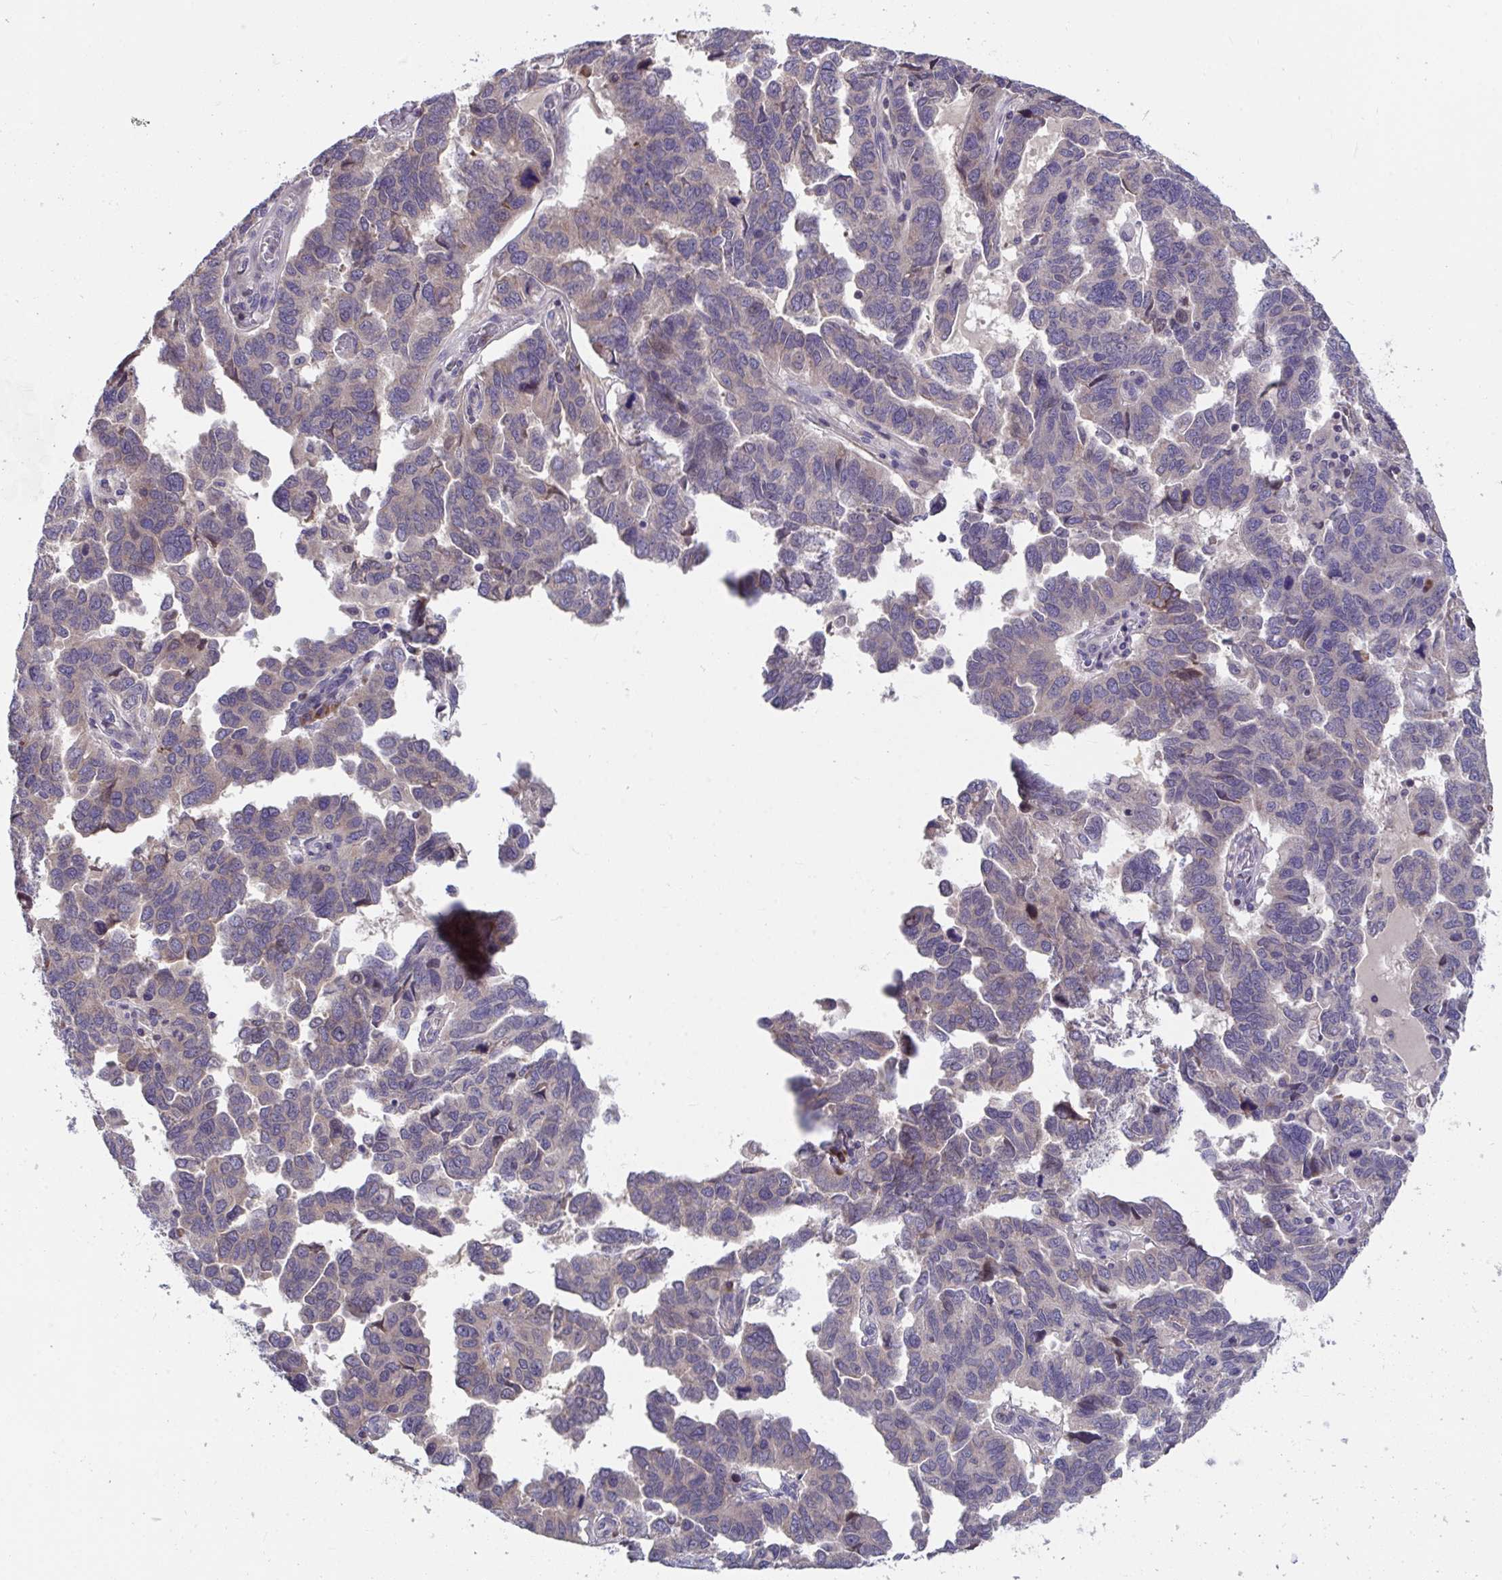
{"staining": {"intensity": "moderate", "quantity": ">75%", "location": "cytoplasmic/membranous"}, "tissue": "ovarian cancer", "cell_type": "Tumor cells", "image_type": "cancer", "snomed": [{"axis": "morphology", "description": "Cystadenocarcinoma, serous, NOS"}, {"axis": "topography", "description": "Ovary"}], "caption": "Brown immunohistochemical staining in human ovarian cancer demonstrates moderate cytoplasmic/membranous staining in about >75% of tumor cells.", "gene": "SUSD4", "patient": {"sex": "female", "age": 64}}